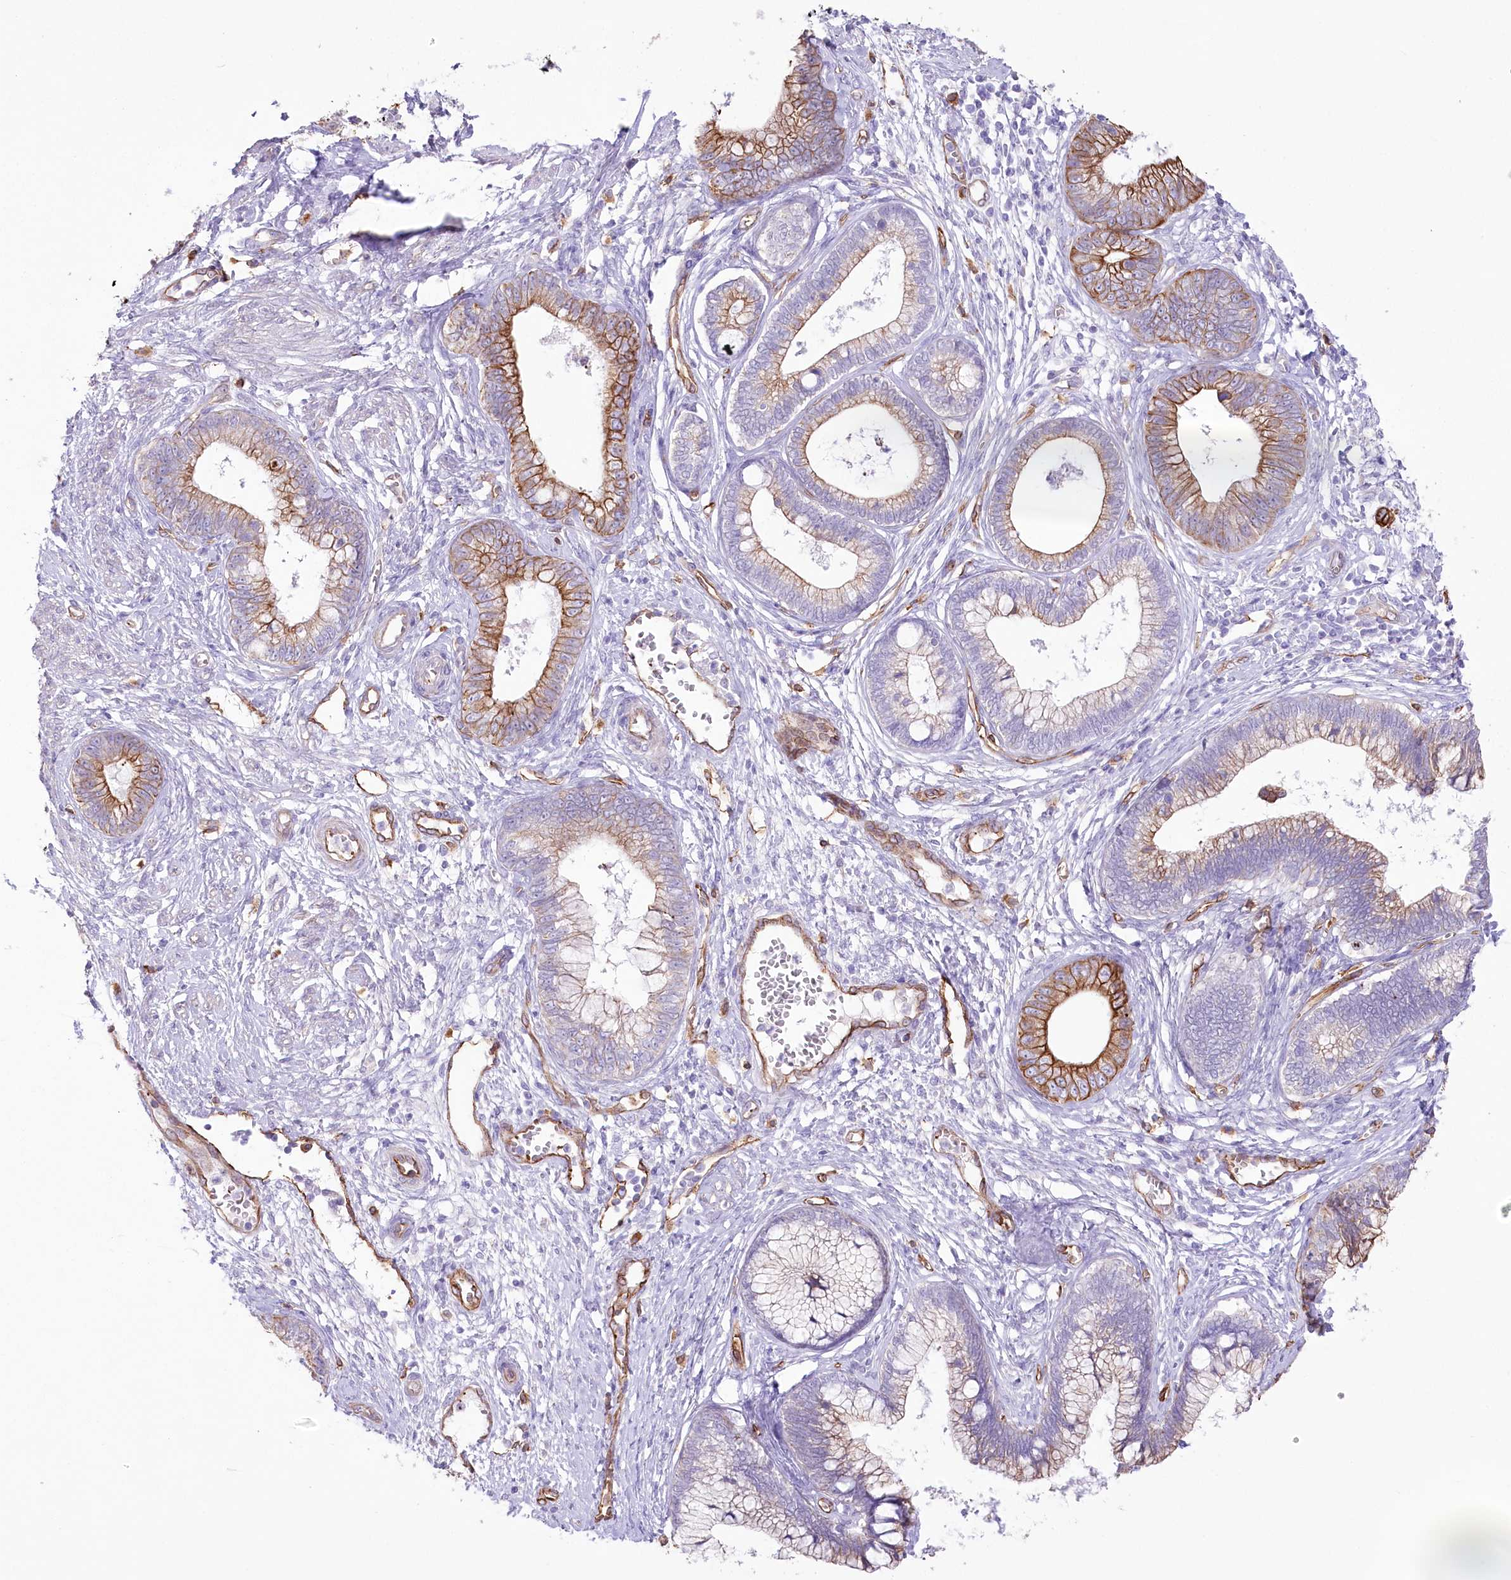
{"staining": {"intensity": "moderate", "quantity": ">75%", "location": "cytoplasmic/membranous"}, "tissue": "cervical cancer", "cell_type": "Tumor cells", "image_type": "cancer", "snomed": [{"axis": "morphology", "description": "Adenocarcinoma, NOS"}, {"axis": "topography", "description": "Cervix"}], "caption": "Tumor cells display medium levels of moderate cytoplasmic/membranous positivity in approximately >75% of cells in human cervical cancer. (DAB (3,3'-diaminobenzidine) IHC, brown staining for protein, blue staining for nuclei).", "gene": "SLC39A10", "patient": {"sex": "female", "age": 44}}